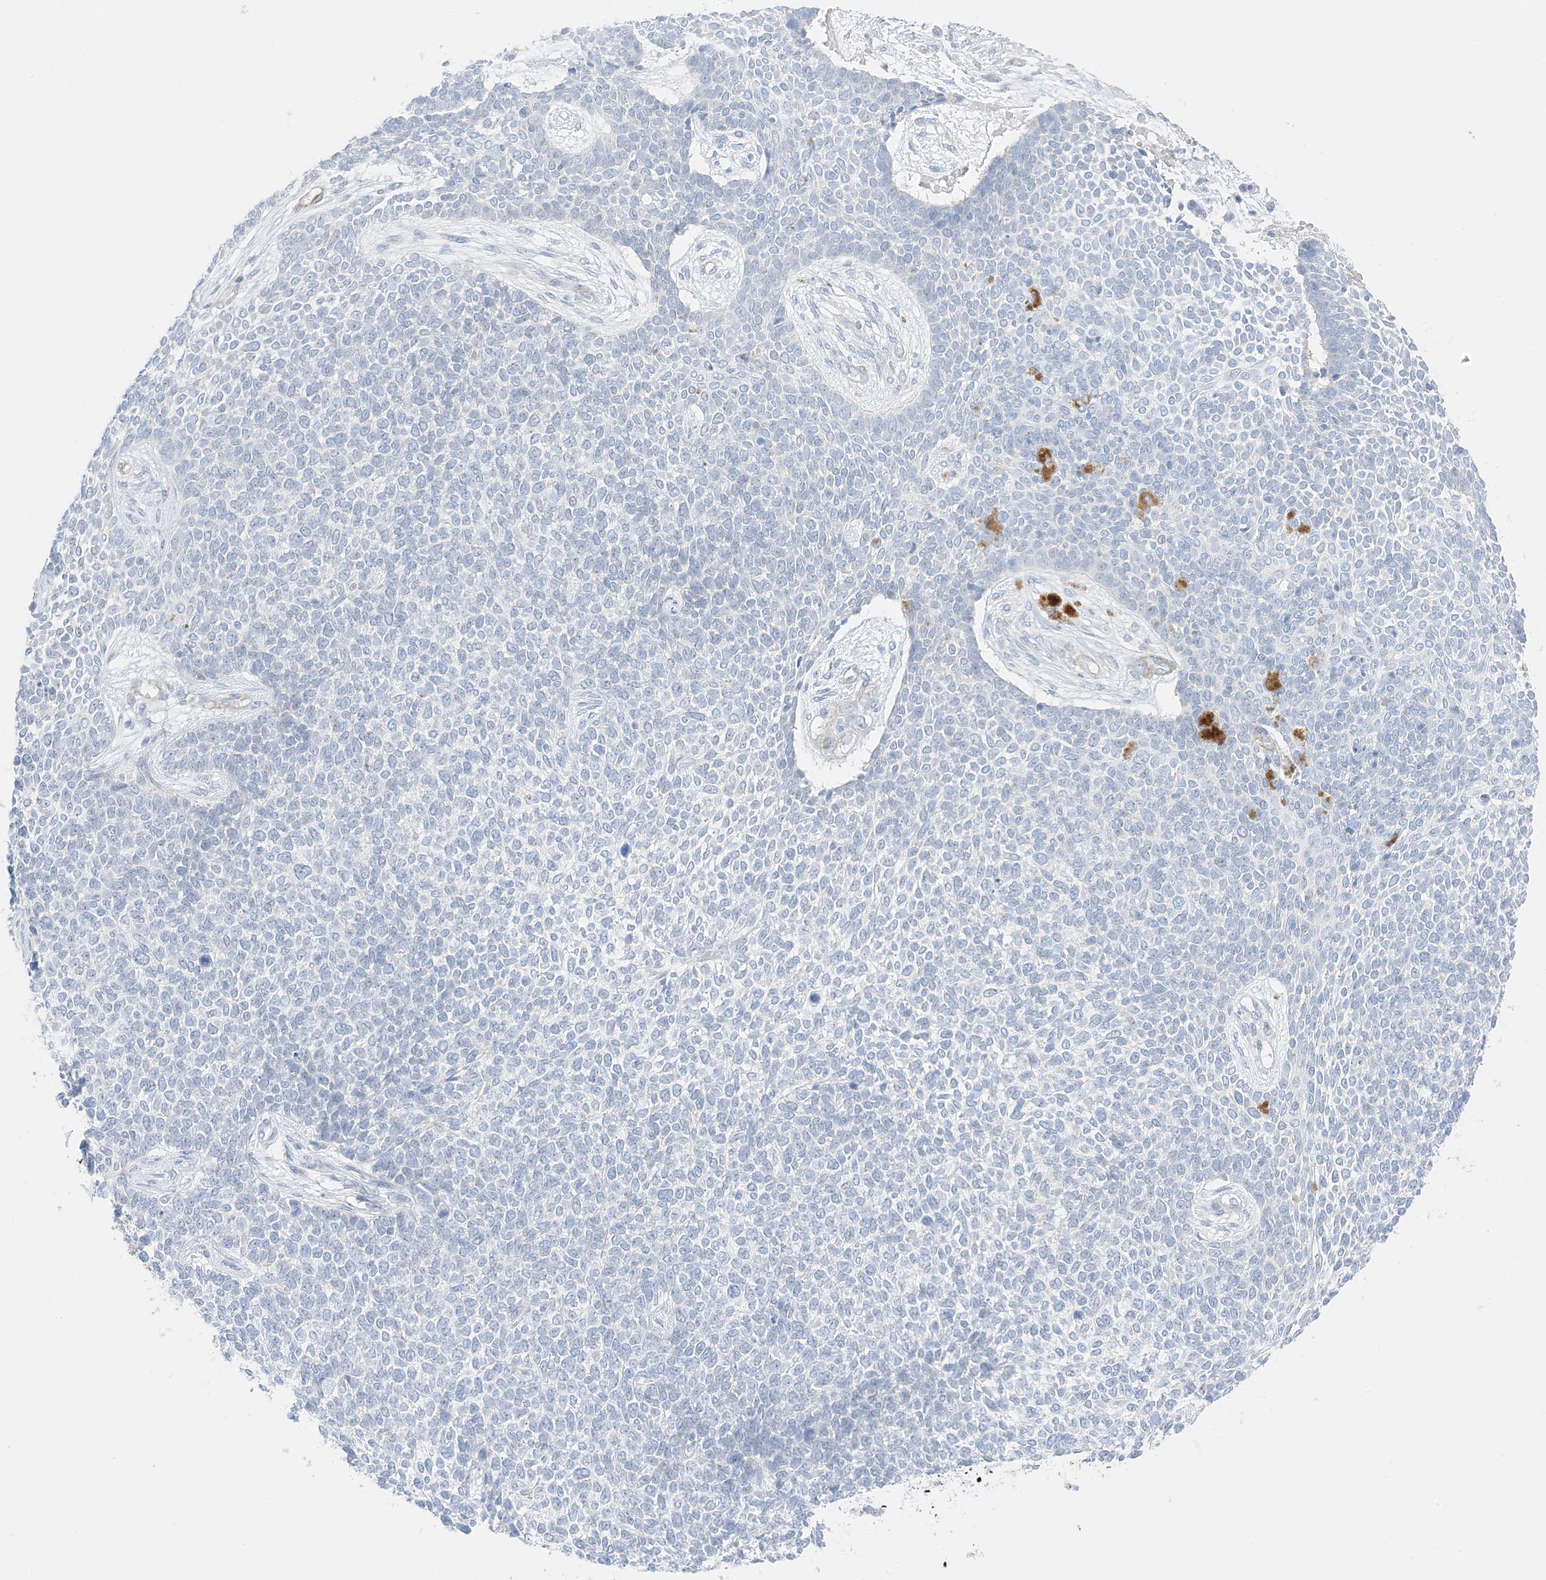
{"staining": {"intensity": "negative", "quantity": "none", "location": "none"}, "tissue": "skin cancer", "cell_type": "Tumor cells", "image_type": "cancer", "snomed": [{"axis": "morphology", "description": "Basal cell carcinoma"}, {"axis": "topography", "description": "Skin"}], "caption": "Tumor cells are negative for protein expression in human skin cancer. (IHC, brightfield microscopy, high magnification).", "gene": "SLC22A13", "patient": {"sex": "female", "age": 84}}